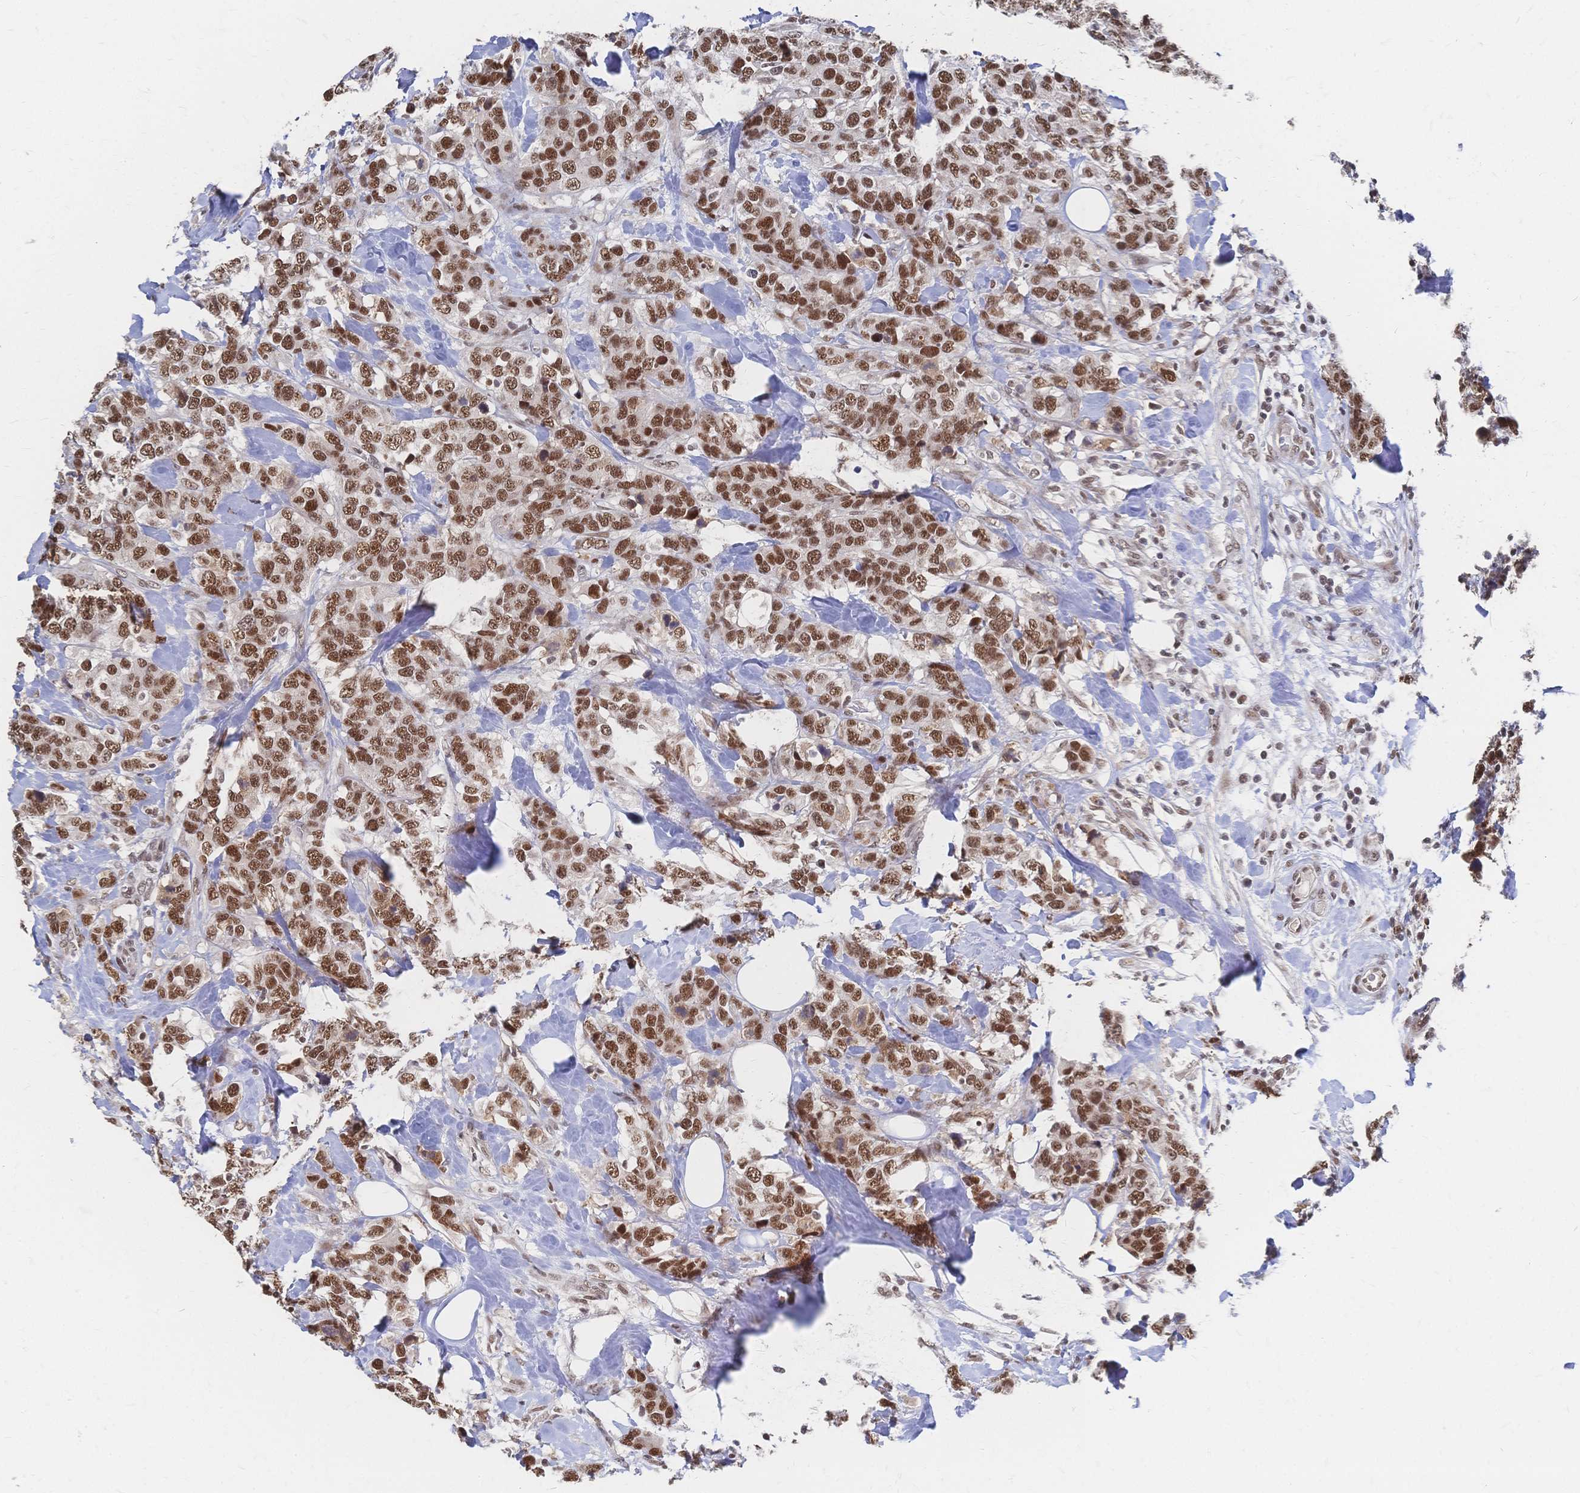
{"staining": {"intensity": "moderate", "quantity": ">75%", "location": "nuclear"}, "tissue": "breast cancer", "cell_type": "Tumor cells", "image_type": "cancer", "snomed": [{"axis": "morphology", "description": "Lobular carcinoma"}, {"axis": "topography", "description": "Breast"}], "caption": "Breast cancer was stained to show a protein in brown. There is medium levels of moderate nuclear staining in approximately >75% of tumor cells.", "gene": "NELFA", "patient": {"sex": "female", "age": 59}}